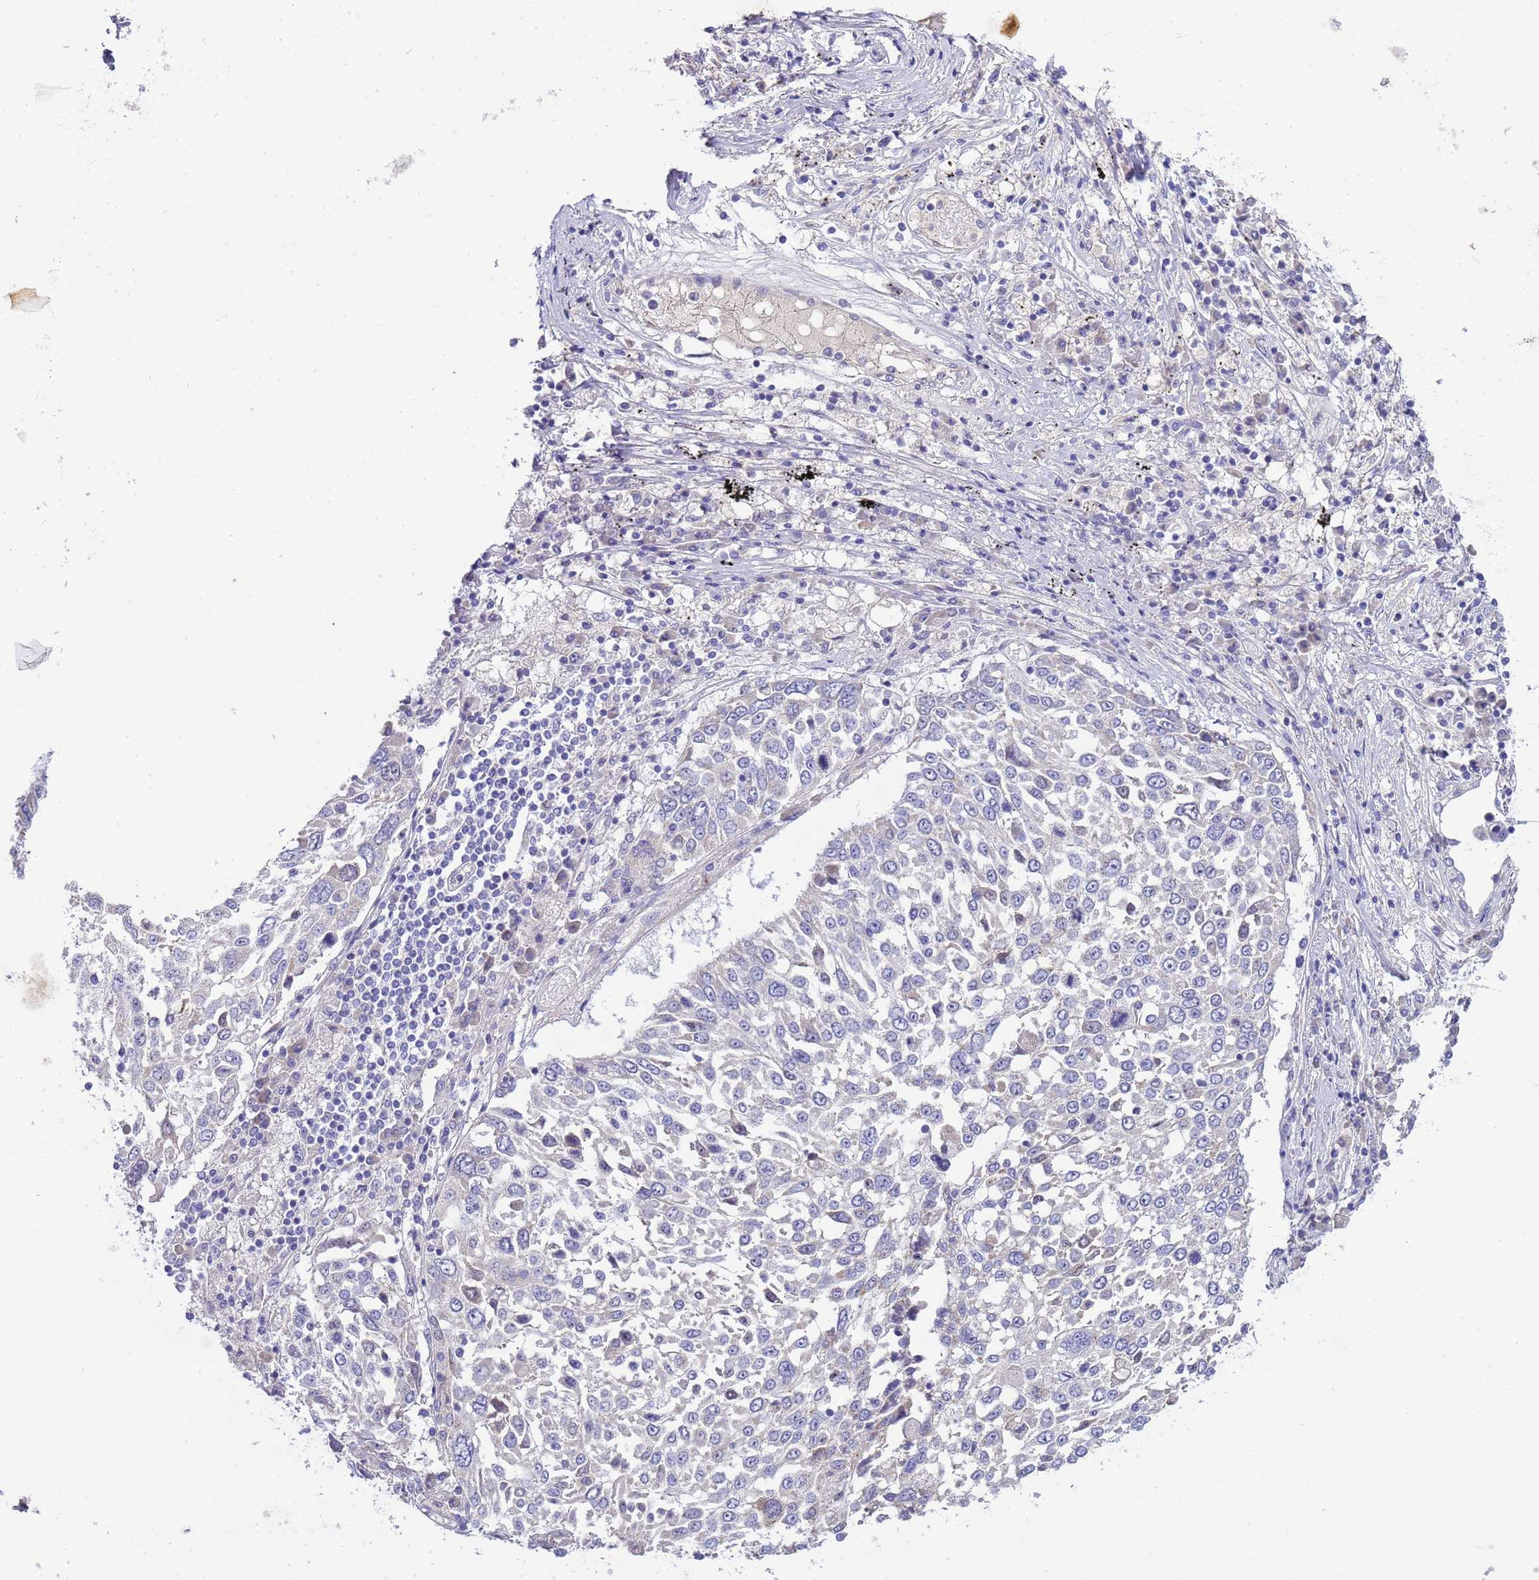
{"staining": {"intensity": "negative", "quantity": "none", "location": "none"}, "tissue": "lung cancer", "cell_type": "Tumor cells", "image_type": "cancer", "snomed": [{"axis": "morphology", "description": "Squamous cell carcinoma, NOS"}, {"axis": "topography", "description": "Lung"}], "caption": "DAB immunohistochemical staining of squamous cell carcinoma (lung) demonstrates no significant expression in tumor cells.", "gene": "RIPPLY2", "patient": {"sex": "male", "age": 65}}